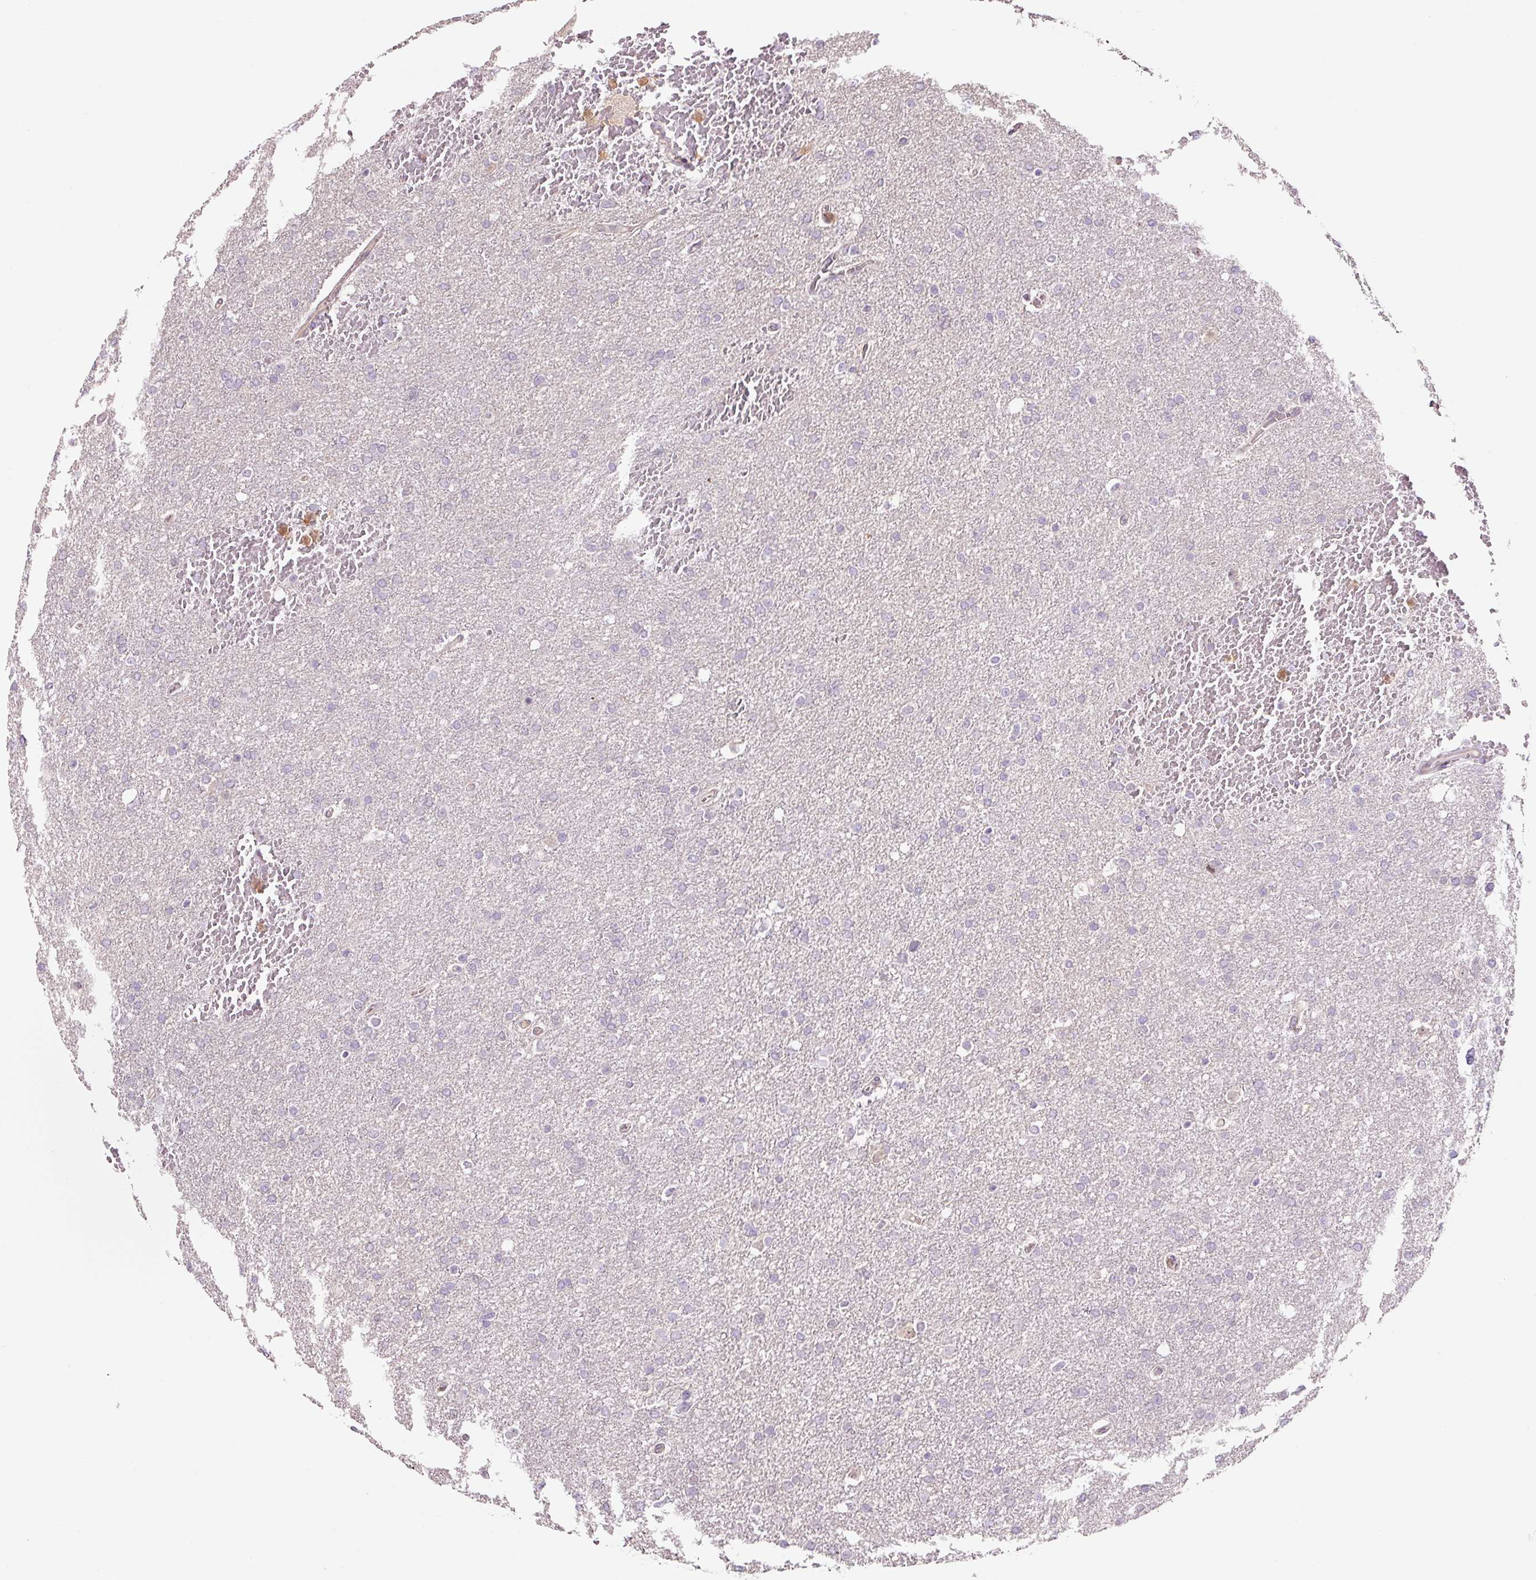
{"staining": {"intensity": "negative", "quantity": "none", "location": "none"}, "tissue": "glioma", "cell_type": "Tumor cells", "image_type": "cancer", "snomed": [{"axis": "morphology", "description": "Glioma, malignant, High grade"}, {"axis": "topography", "description": "Cerebral cortex"}], "caption": "DAB (3,3'-diaminobenzidine) immunohistochemical staining of malignant glioma (high-grade) reveals no significant staining in tumor cells.", "gene": "FBXL14", "patient": {"sex": "female", "age": 36}}